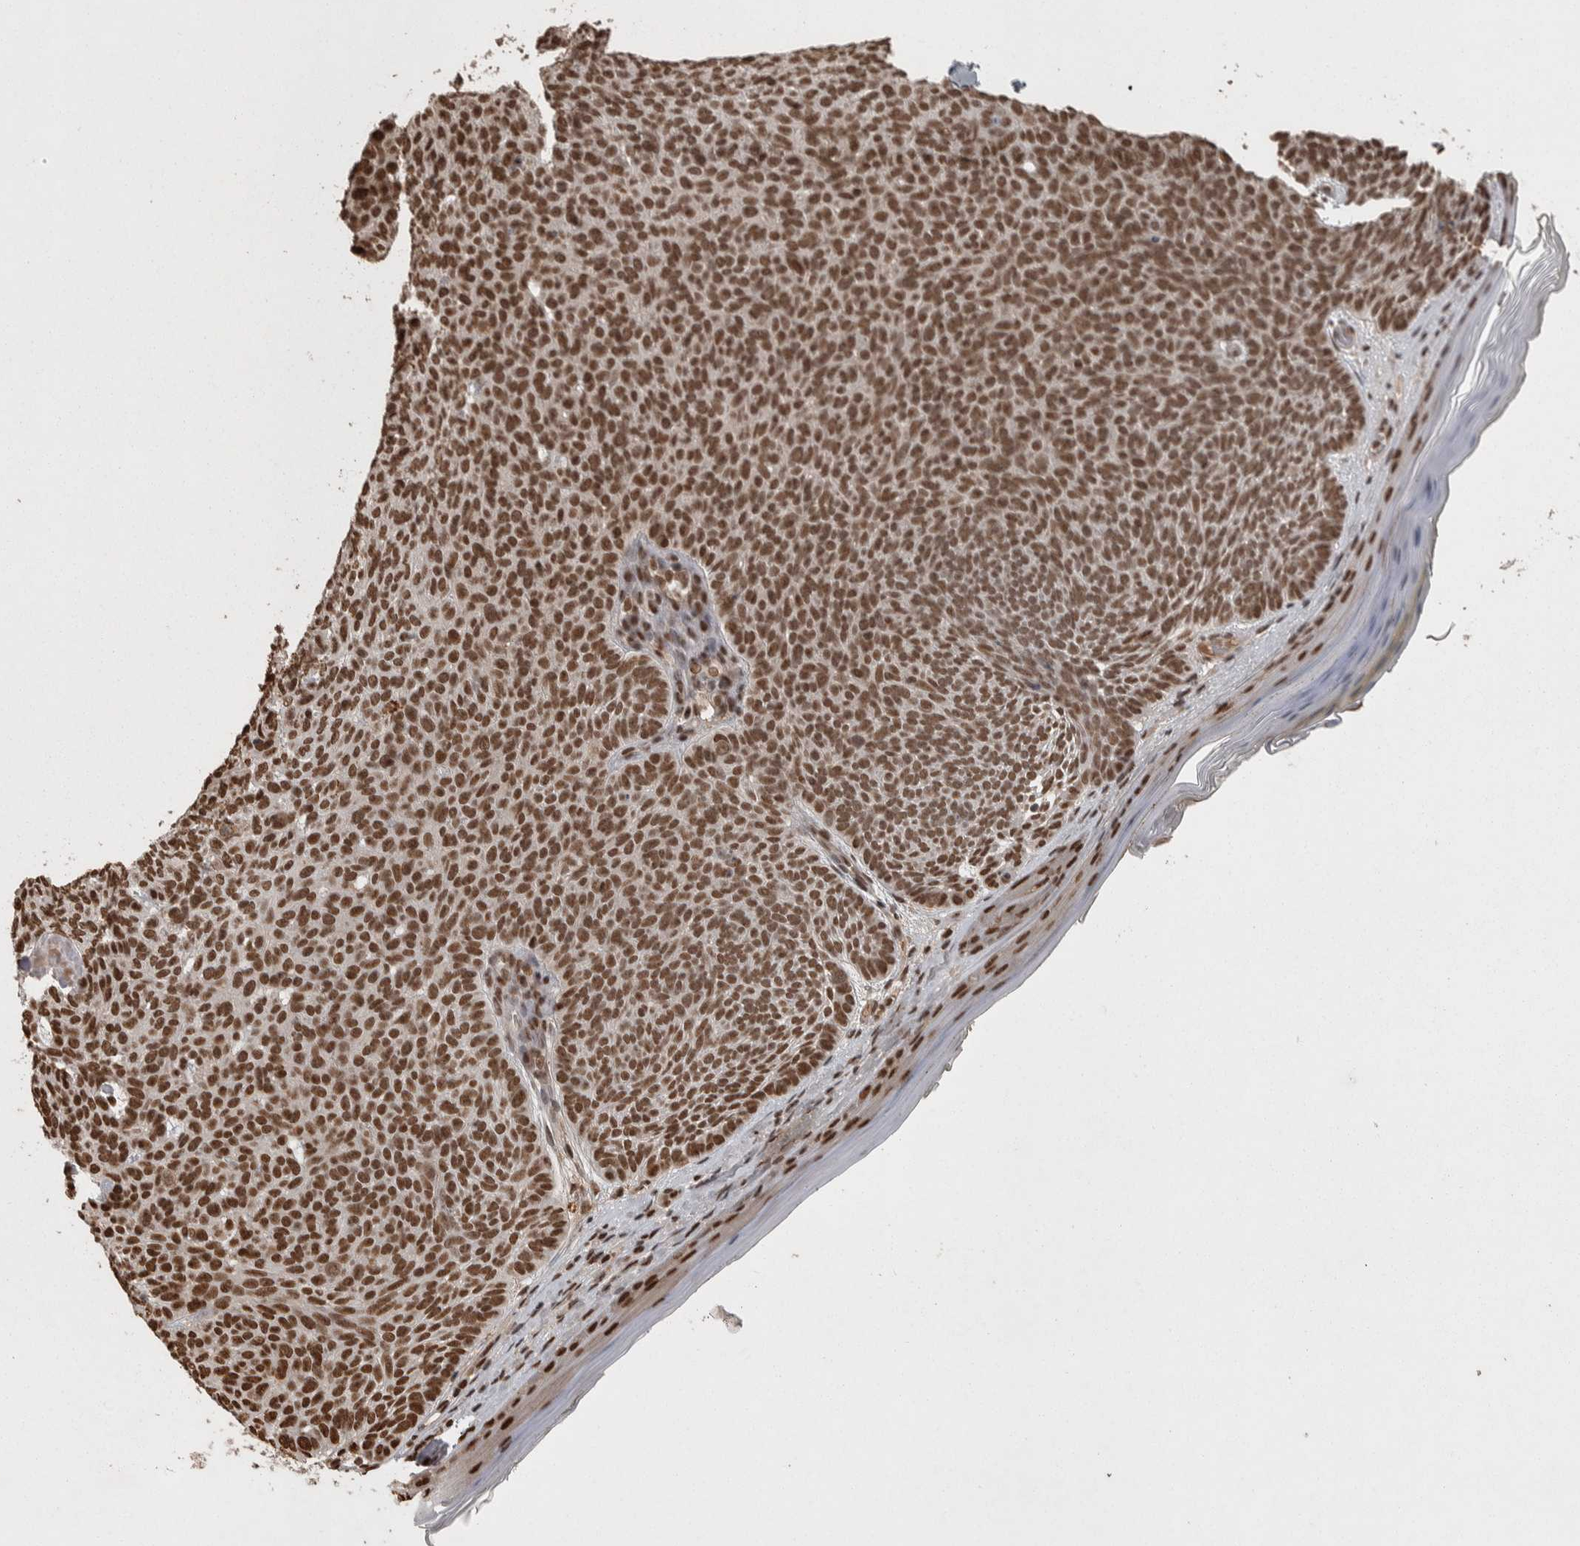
{"staining": {"intensity": "strong", "quantity": ">75%", "location": "nuclear"}, "tissue": "skin cancer", "cell_type": "Tumor cells", "image_type": "cancer", "snomed": [{"axis": "morphology", "description": "Basal cell carcinoma"}, {"axis": "topography", "description": "Skin"}], "caption": "An immunohistochemistry (IHC) micrograph of neoplastic tissue is shown. Protein staining in brown highlights strong nuclear positivity in skin cancer within tumor cells. (Brightfield microscopy of DAB IHC at high magnification).", "gene": "ZFHX4", "patient": {"sex": "male", "age": 61}}